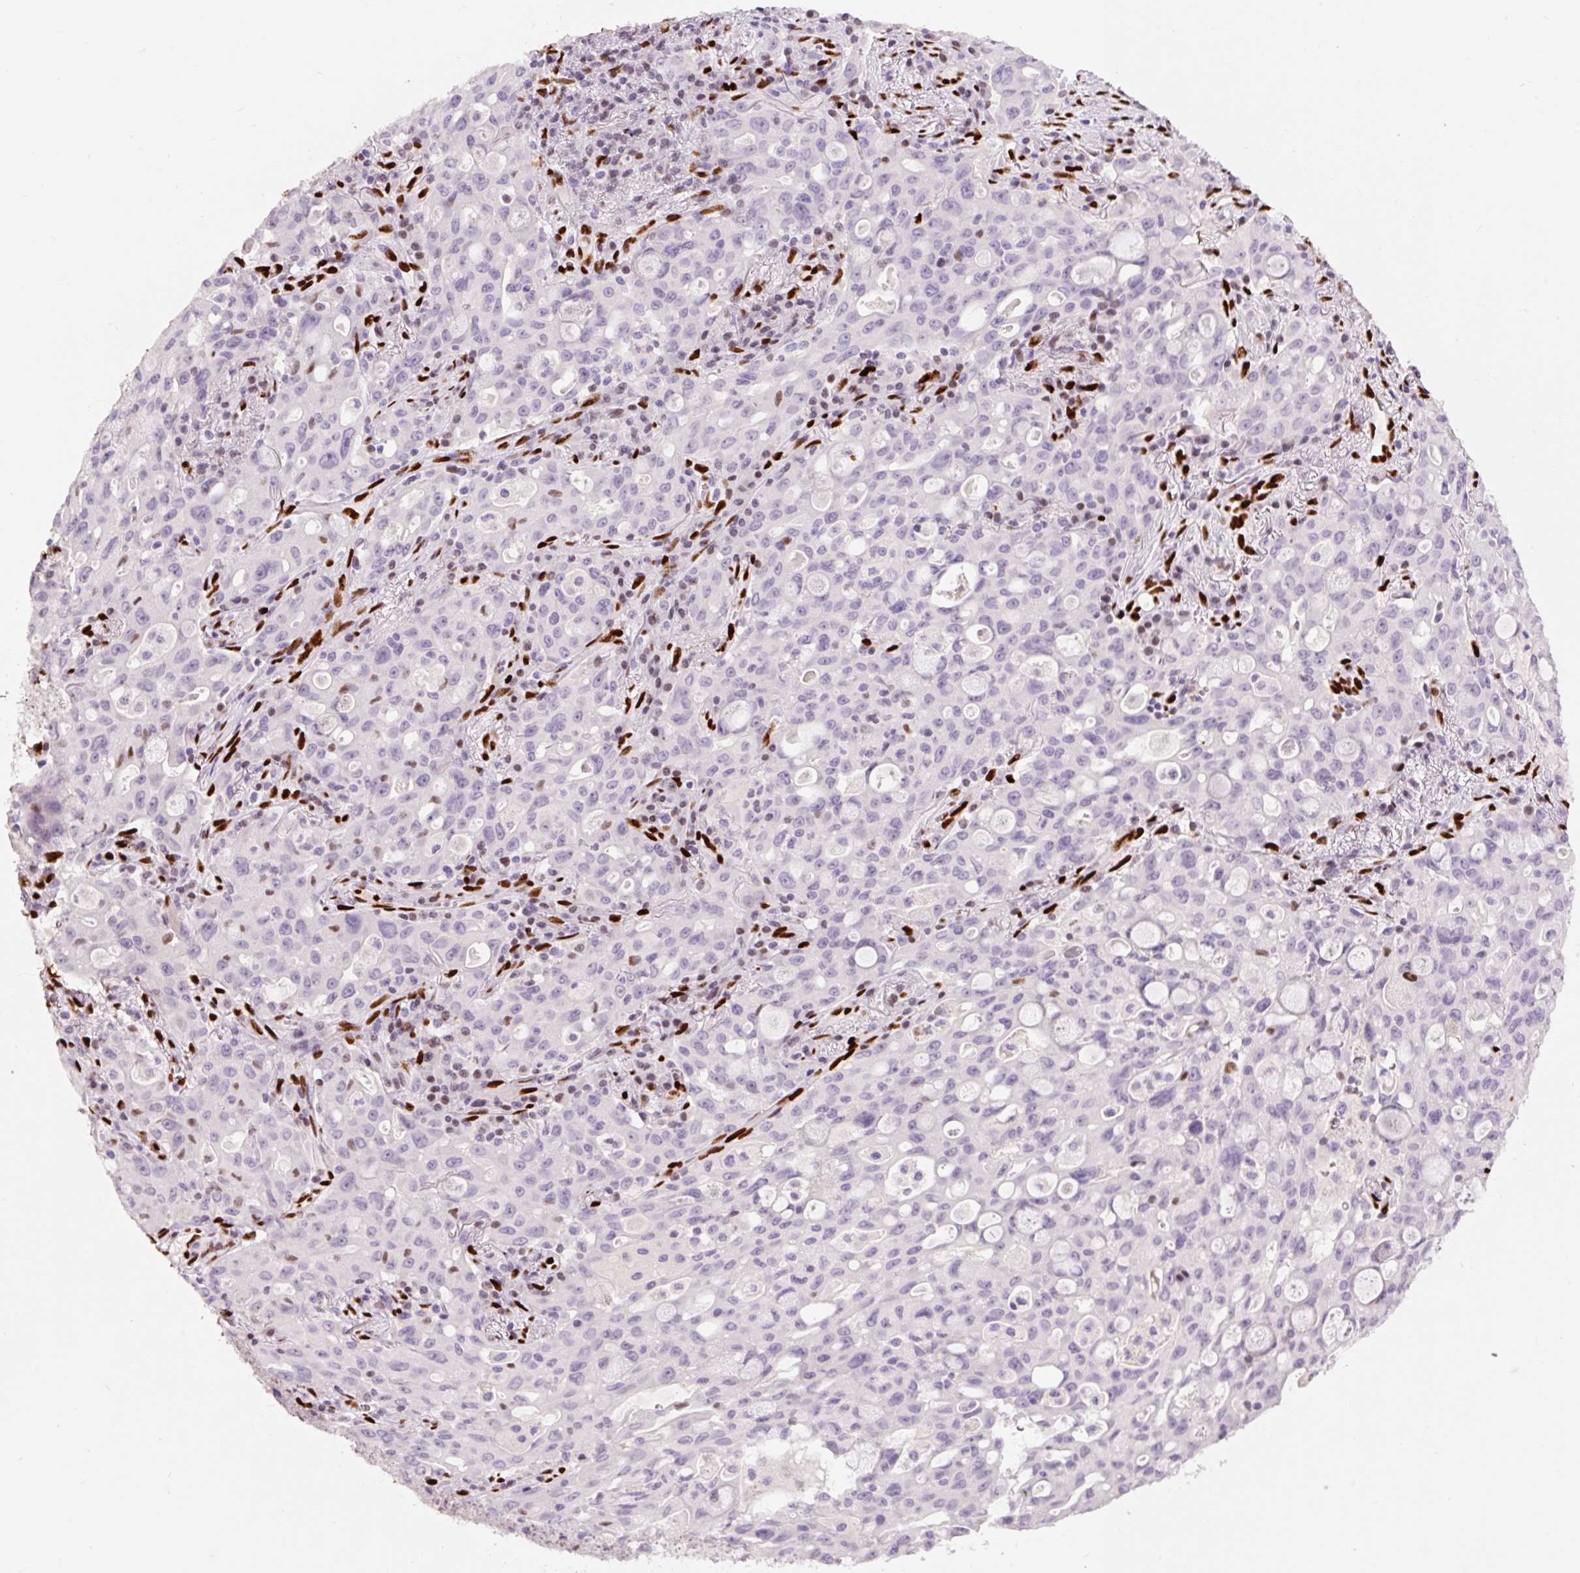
{"staining": {"intensity": "negative", "quantity": "none", "location": "none"}, "tissue": "lung cancer", "cell_type": "Tumor cells", "image_type": "cancer", "snomed": [{"axis": "morphology", "description": "Adenocarcinoma, NOS"}, {"axis": "topography", "description": "Lung"}], "caption": "The histopathology image reveals no staining of tumor cells in lung cancer (adenocarcinoma).", "gene": "ZEB1", "patient": {"sex": "female", "age": 44}}